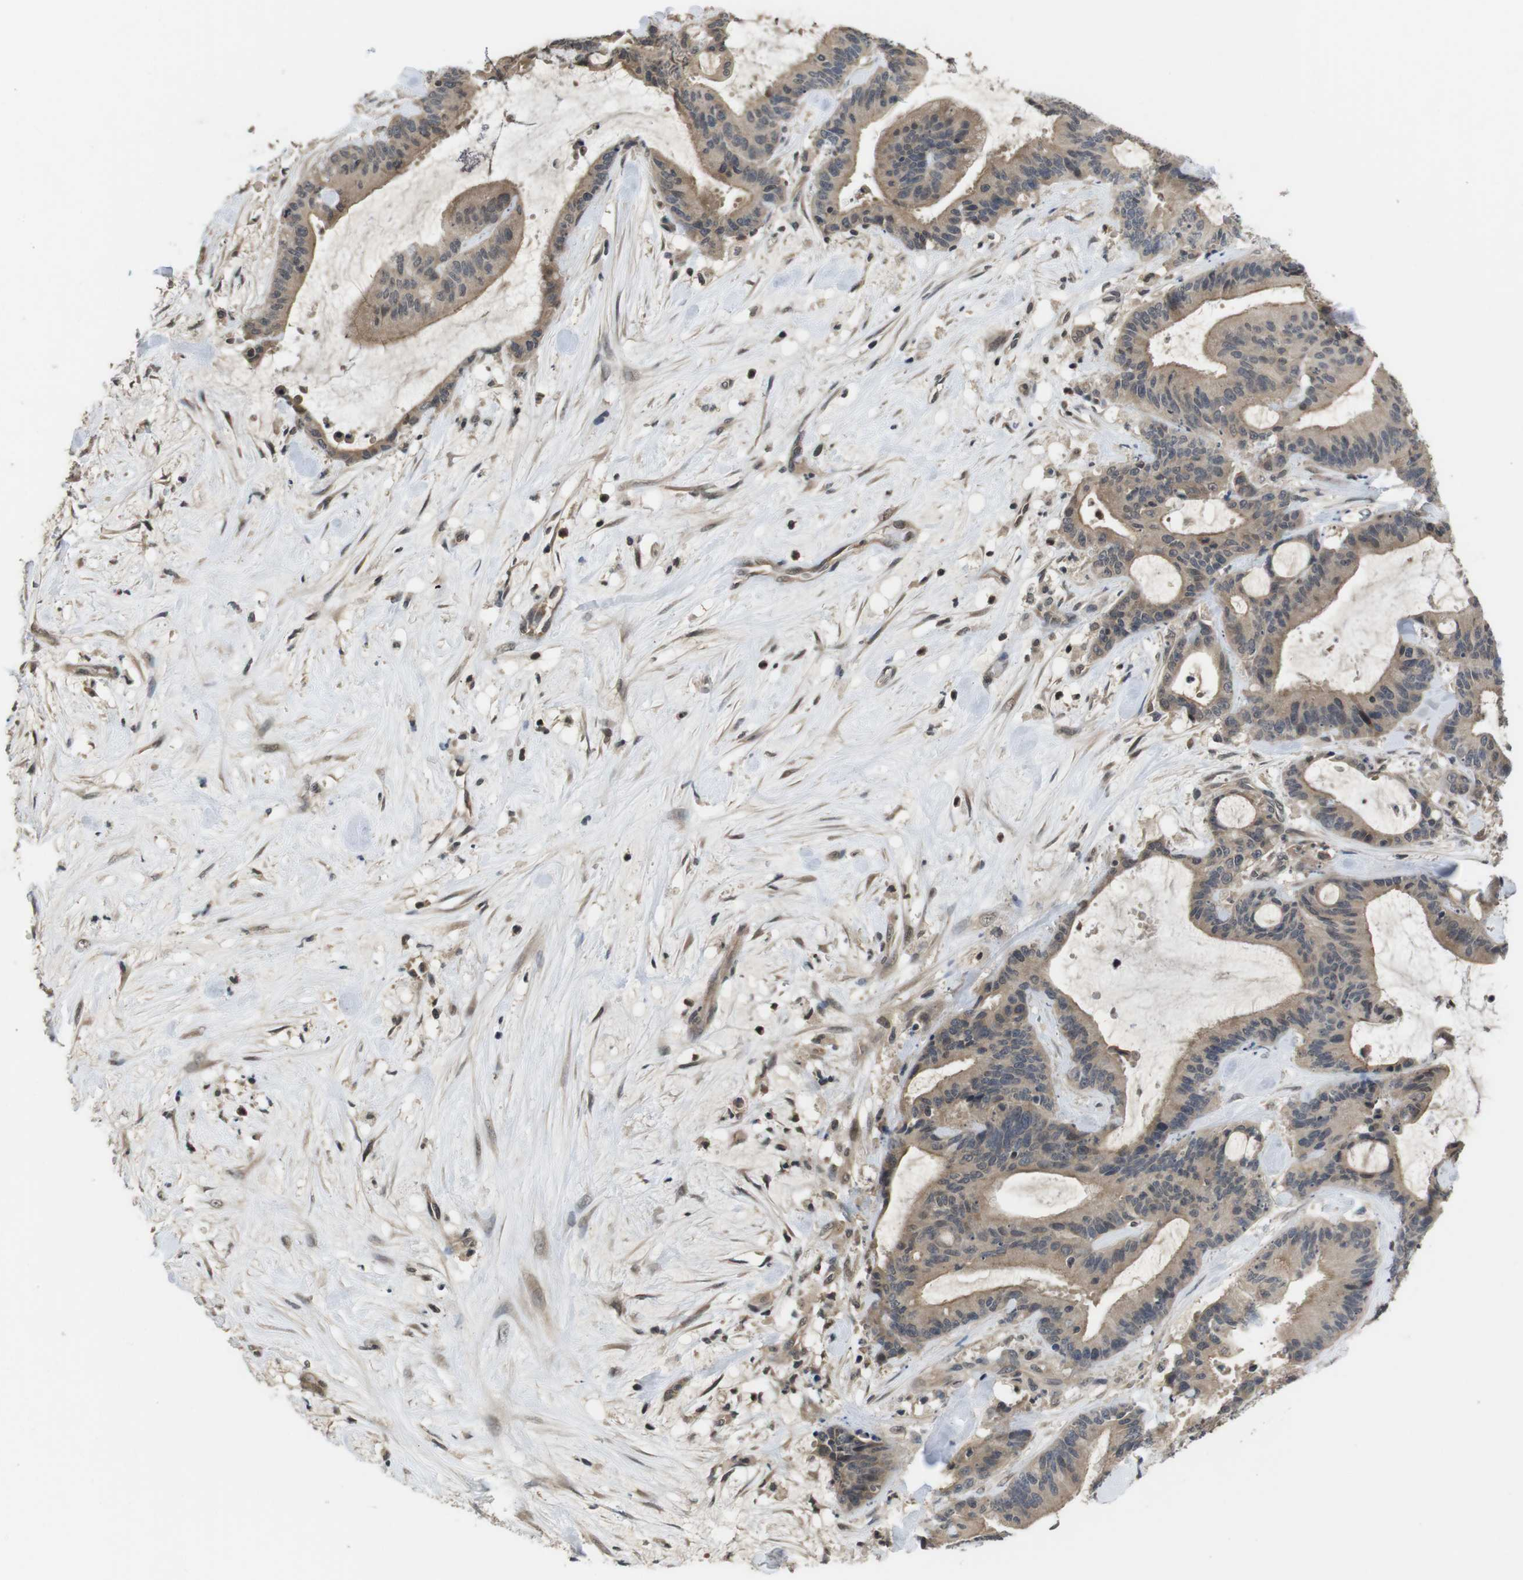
{"staining": {"intensity": "weak", "quantity": ">75%", "location": "cytoplasmic/membranous,nuclear"}, "tissue": "liver cancer", "cell_type": "Tumor cells", "image_type": "cancer", "snomed": [{"axis": "morphology", "description": "Cholangiocarcinoma"}, {"axis": "topography", "description": "Liver"}], "caption": "The immunohistochemical stain shows weak cytoplasmic/membranous and nuclear expression in tumor cells of liver cancer (cholangiocarcinoma) tissue. (IHC, brightfield microscopy, high magnification).", "gene": "FADD", "patient": {"sex": "female", "age": 73}}